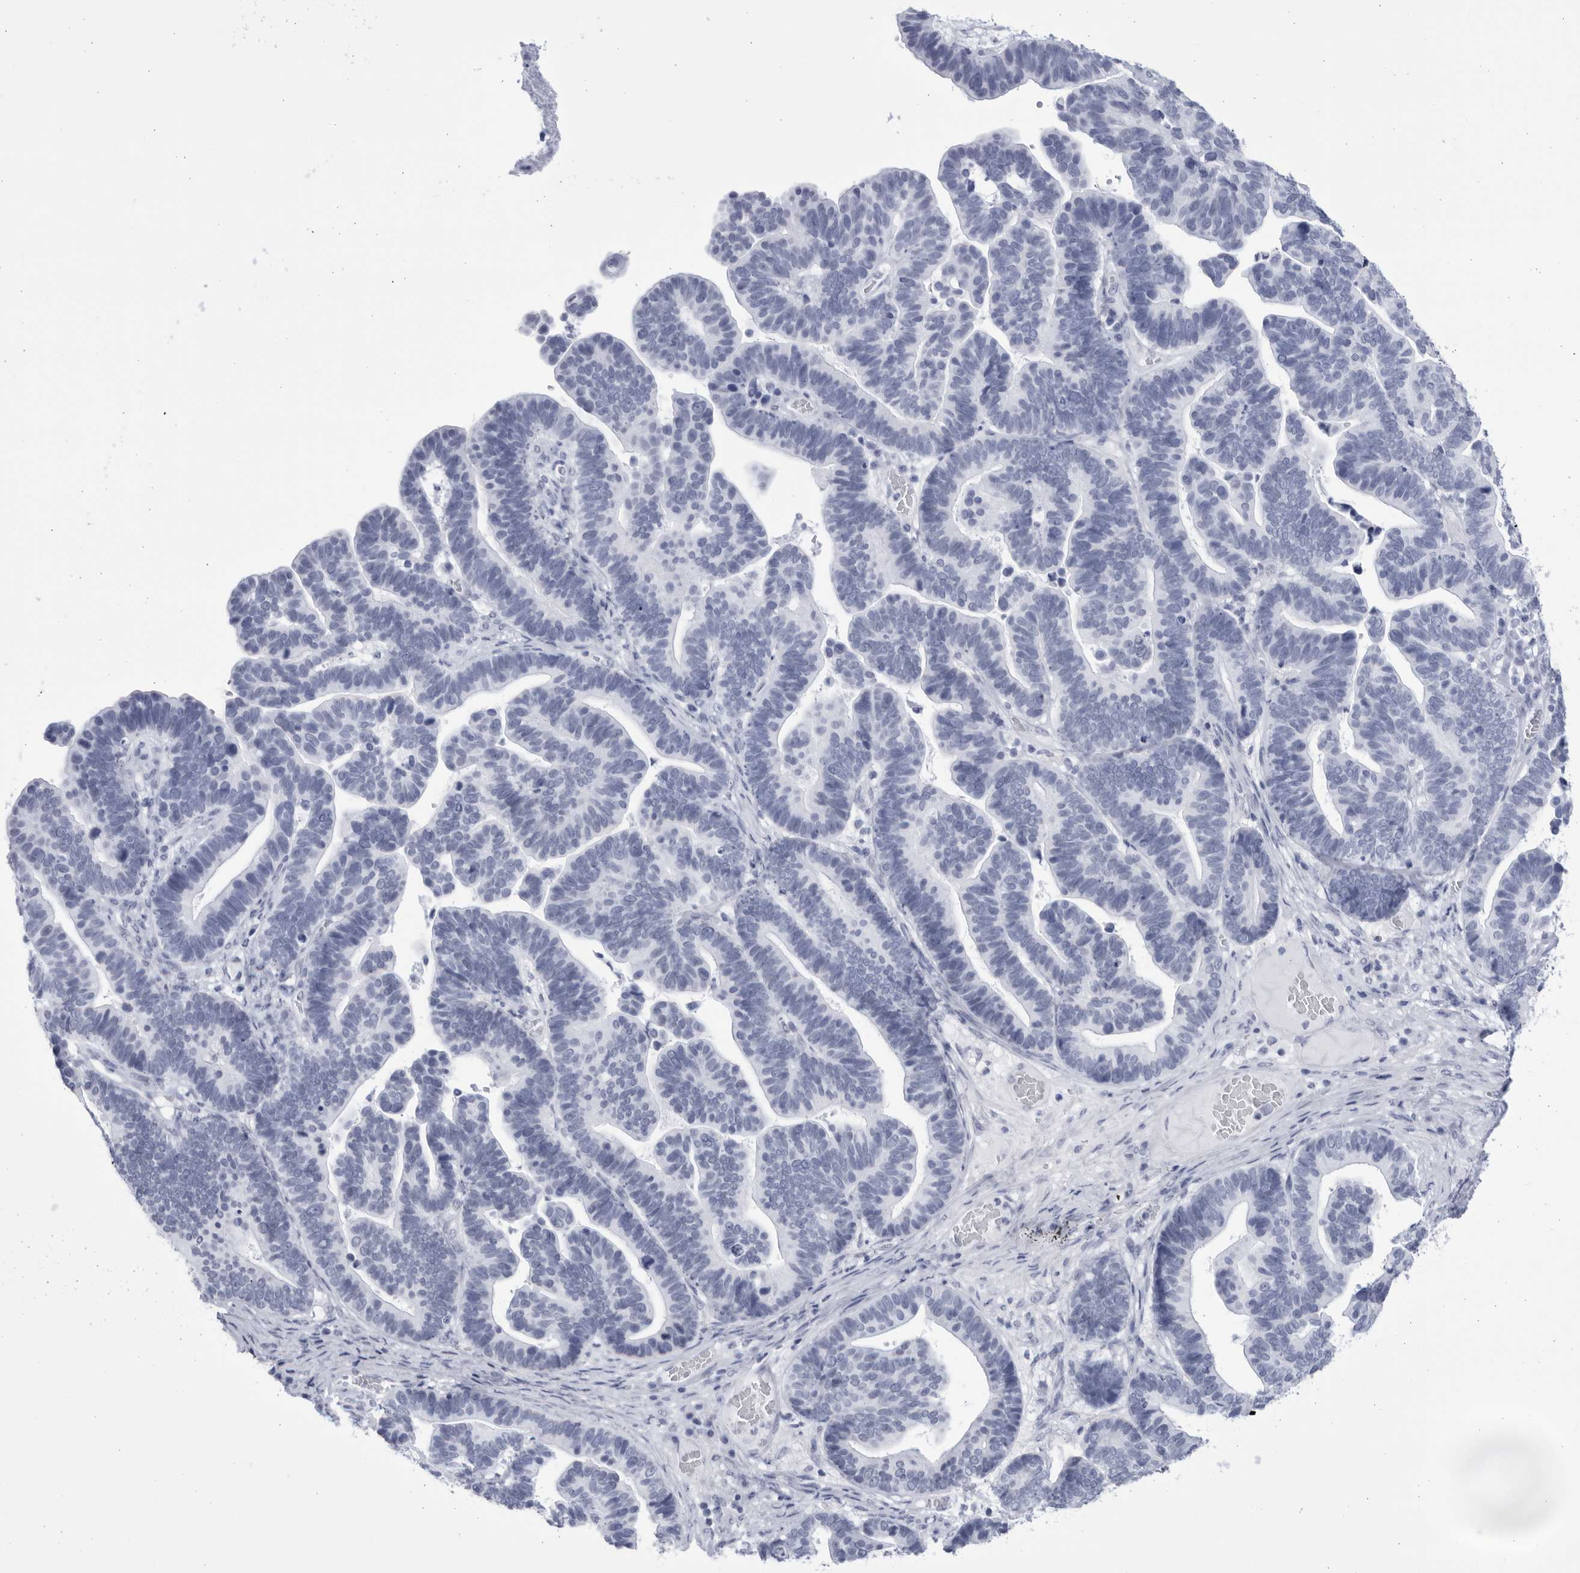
{"staining": {"intensity": "negative", "quantity": "none", "location": "none"}, "tissue": "ovarian cancer", "cell_type": "Tumor cells", "image_type": "cancer", "snomed": [{"axis": "morphology", "description": "Cystadenocarcinoma, serous, NOS"}, {"axis": "topography", "description": "Ovary"}], "caption": "Immunohistochemistry (IHC) photomicrograph of serous cystadenocarcinoma (ovarian) stained for a protein (brown), which displays no staining in tumor cells. (Stains: DAB IHC with hematoxylin counter stain, Microscopy: brightfield microscopy at high magnification).", "gene": "CCDC181", "patient": {"sex": "female", "age": 56}}